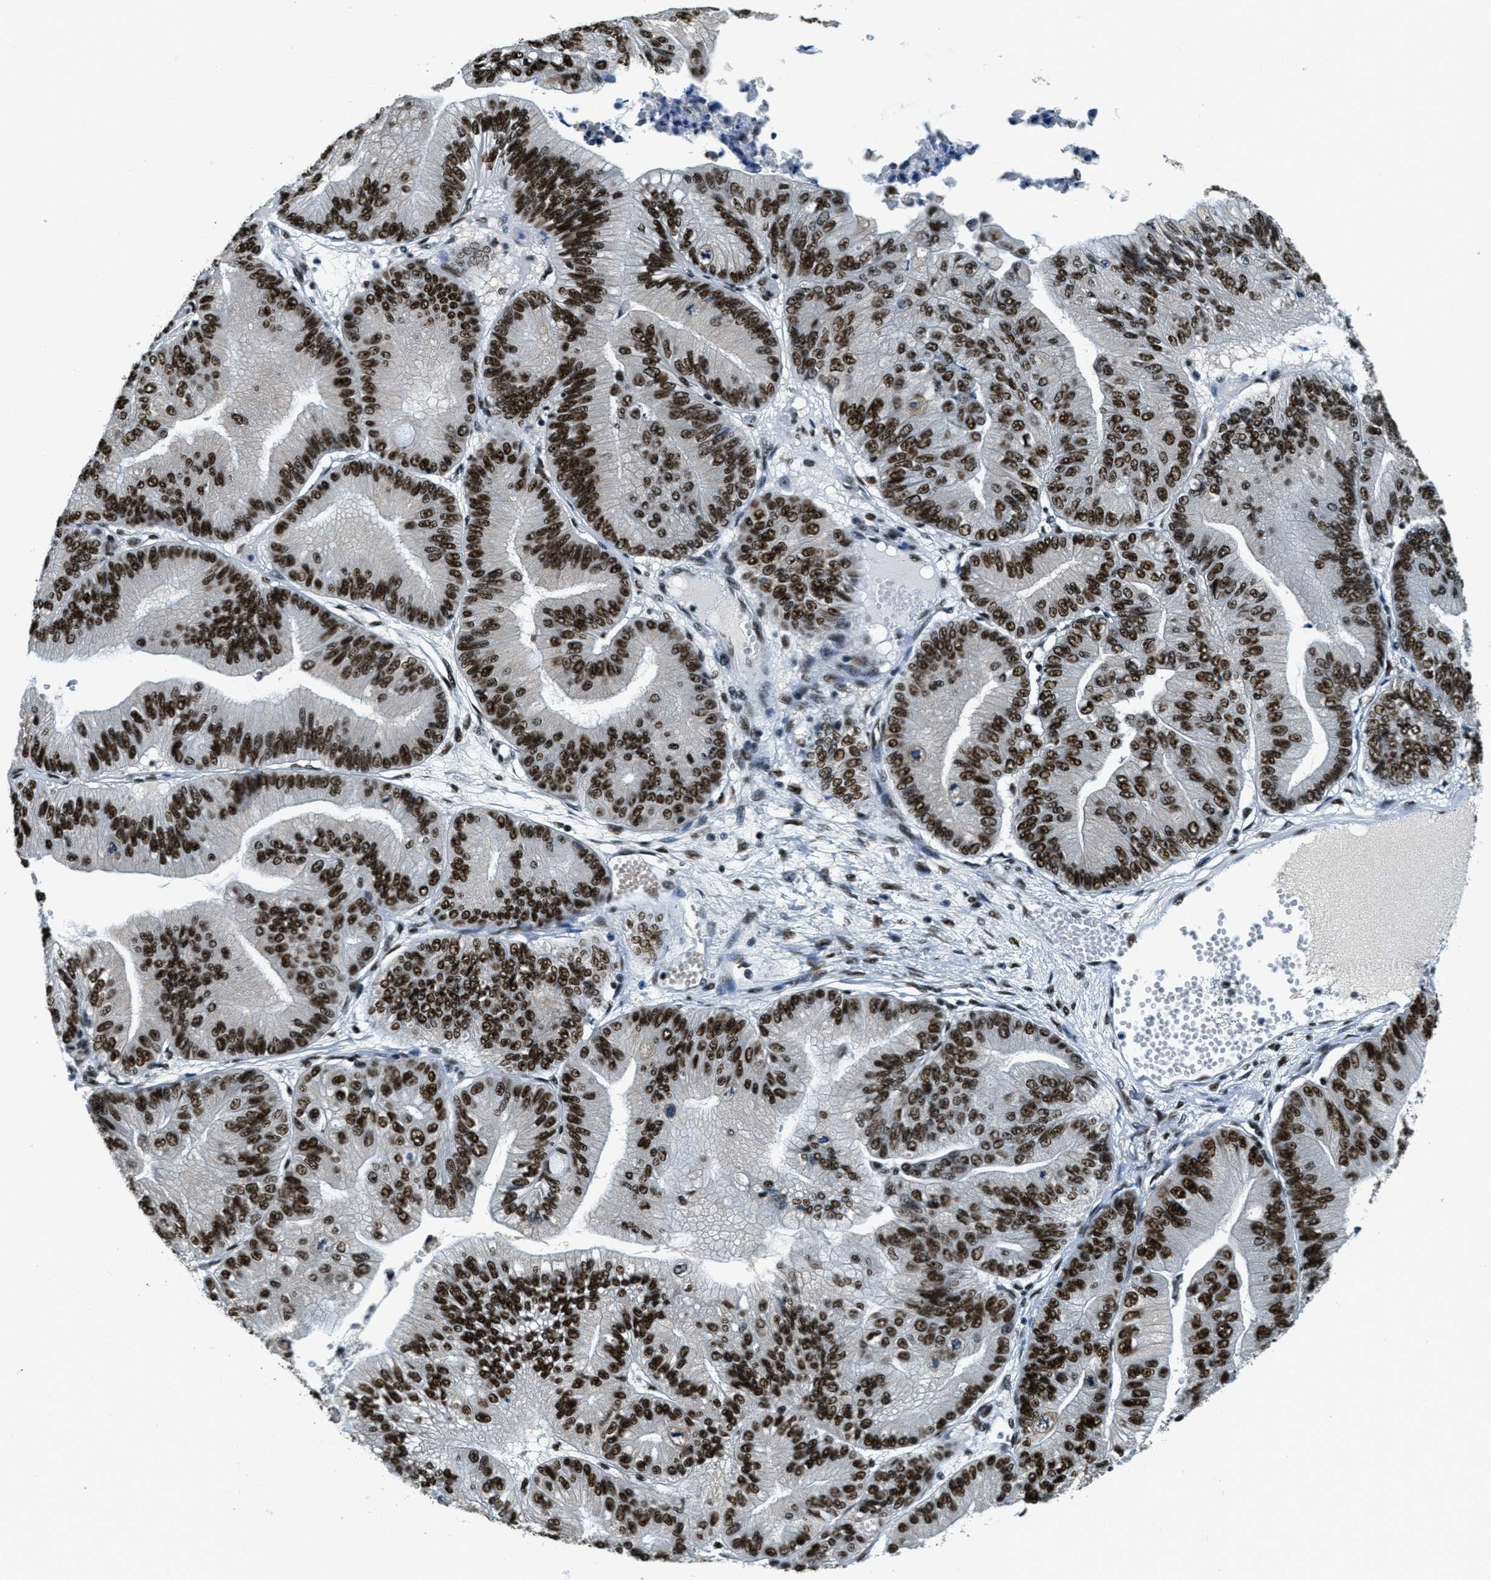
{"staining": {"intensity": "strong", "quantity": ">75%", "location": "nuclear"}, "tissue": "ovarian cancer", "cell_type": "Tumor cells", "image_type": "cancer", "snomed": [{"axis": "morphology", "description": "Cystadenocarcinoma, mucinous, NOS"}, {"axis": "topography", "description": "Ovary"}], "caption": "IHC staining of ovarian cancer (mucinous cystadenocarcinoma), which exhibits high levels of strong nuclear positivity in approximately >75% of tumor cells indicating strong nuclear protein expression. The staining was performed using DAB (3,3'-diaminobenzidine) (brown) for protein detection and nuclei were counterstained in hematoxylin (blue).", "gene": "SSB", "patient": {"sex": "female", "age": 61}}